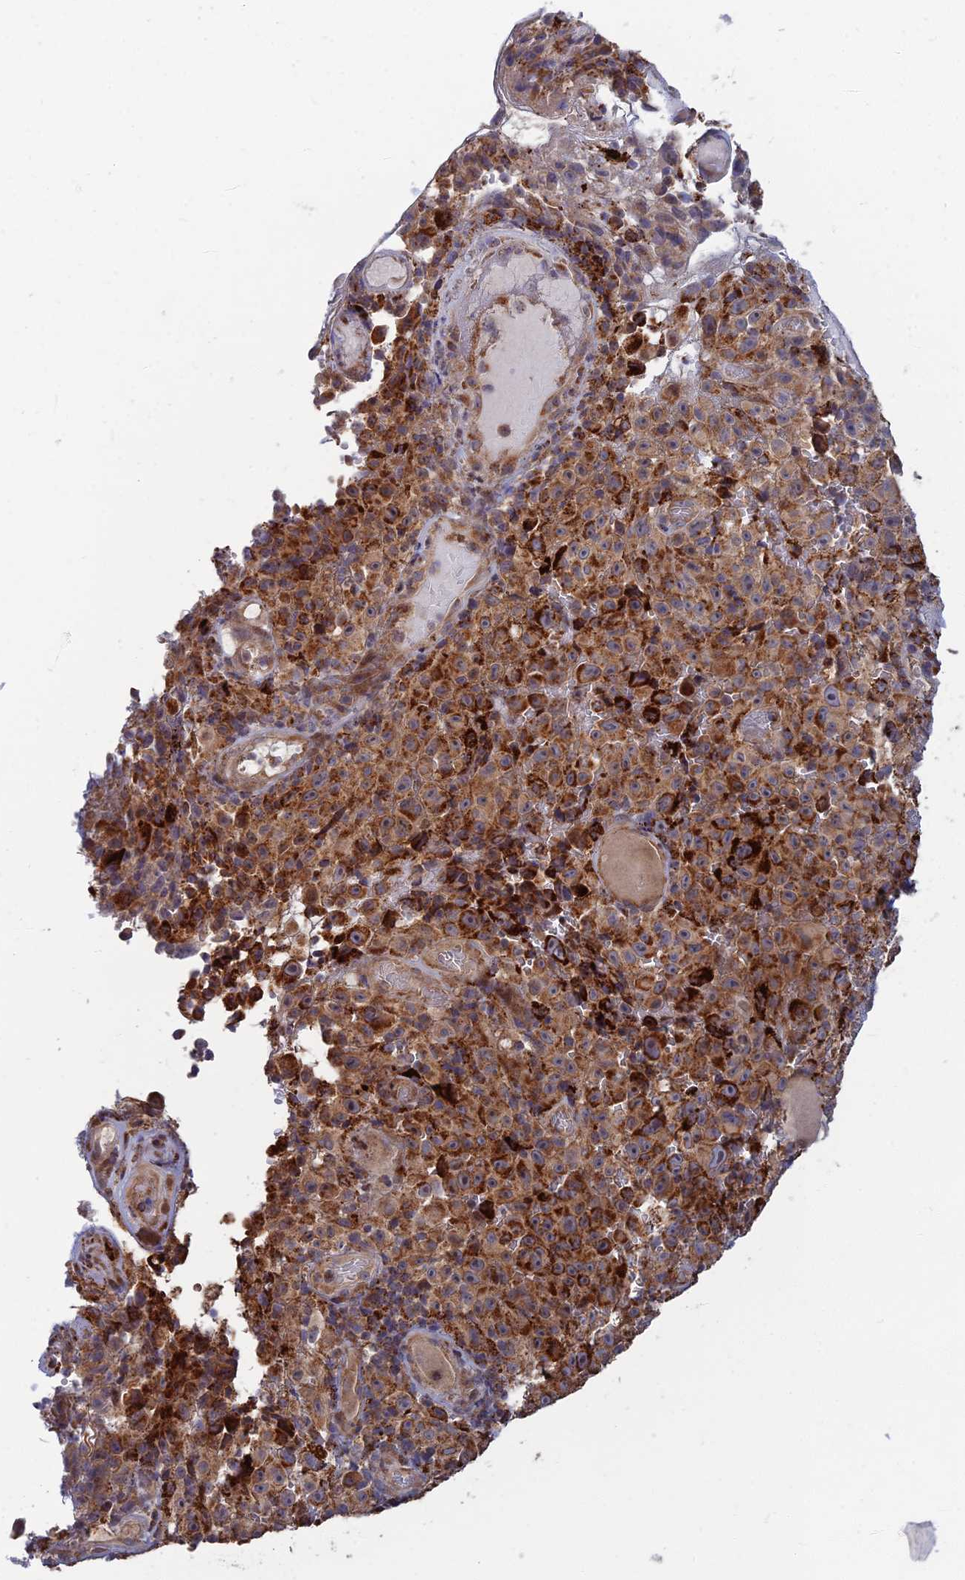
{"staining": {"intensity": "moderate", "quantity": ">75%", "location": "cytoplasmic/membranous"}, "tissue": "melanoma", "cell_type": "Tumor cells", "image_type": "cancer", "snomed": [{"axis": "morphology", "description": "Malignant melanoma, NOS"}, {"axis": "topography", "description": "Skin"}], "caption": "Immunohistochemical staining of human malignant melanoma reveals medium levels of moderate cytoplasmic/membranous protein positivity in about >75% of tumor cells. The staining was performed using DAB (3,3'-diaminobenzidine) to visualize the protein expression in brown, while the nuclei were stained in blue with hematoxylin (Magnification: 20x).", "gene": "RIC8B", "patient": {"sex": "female", "age": 82}}